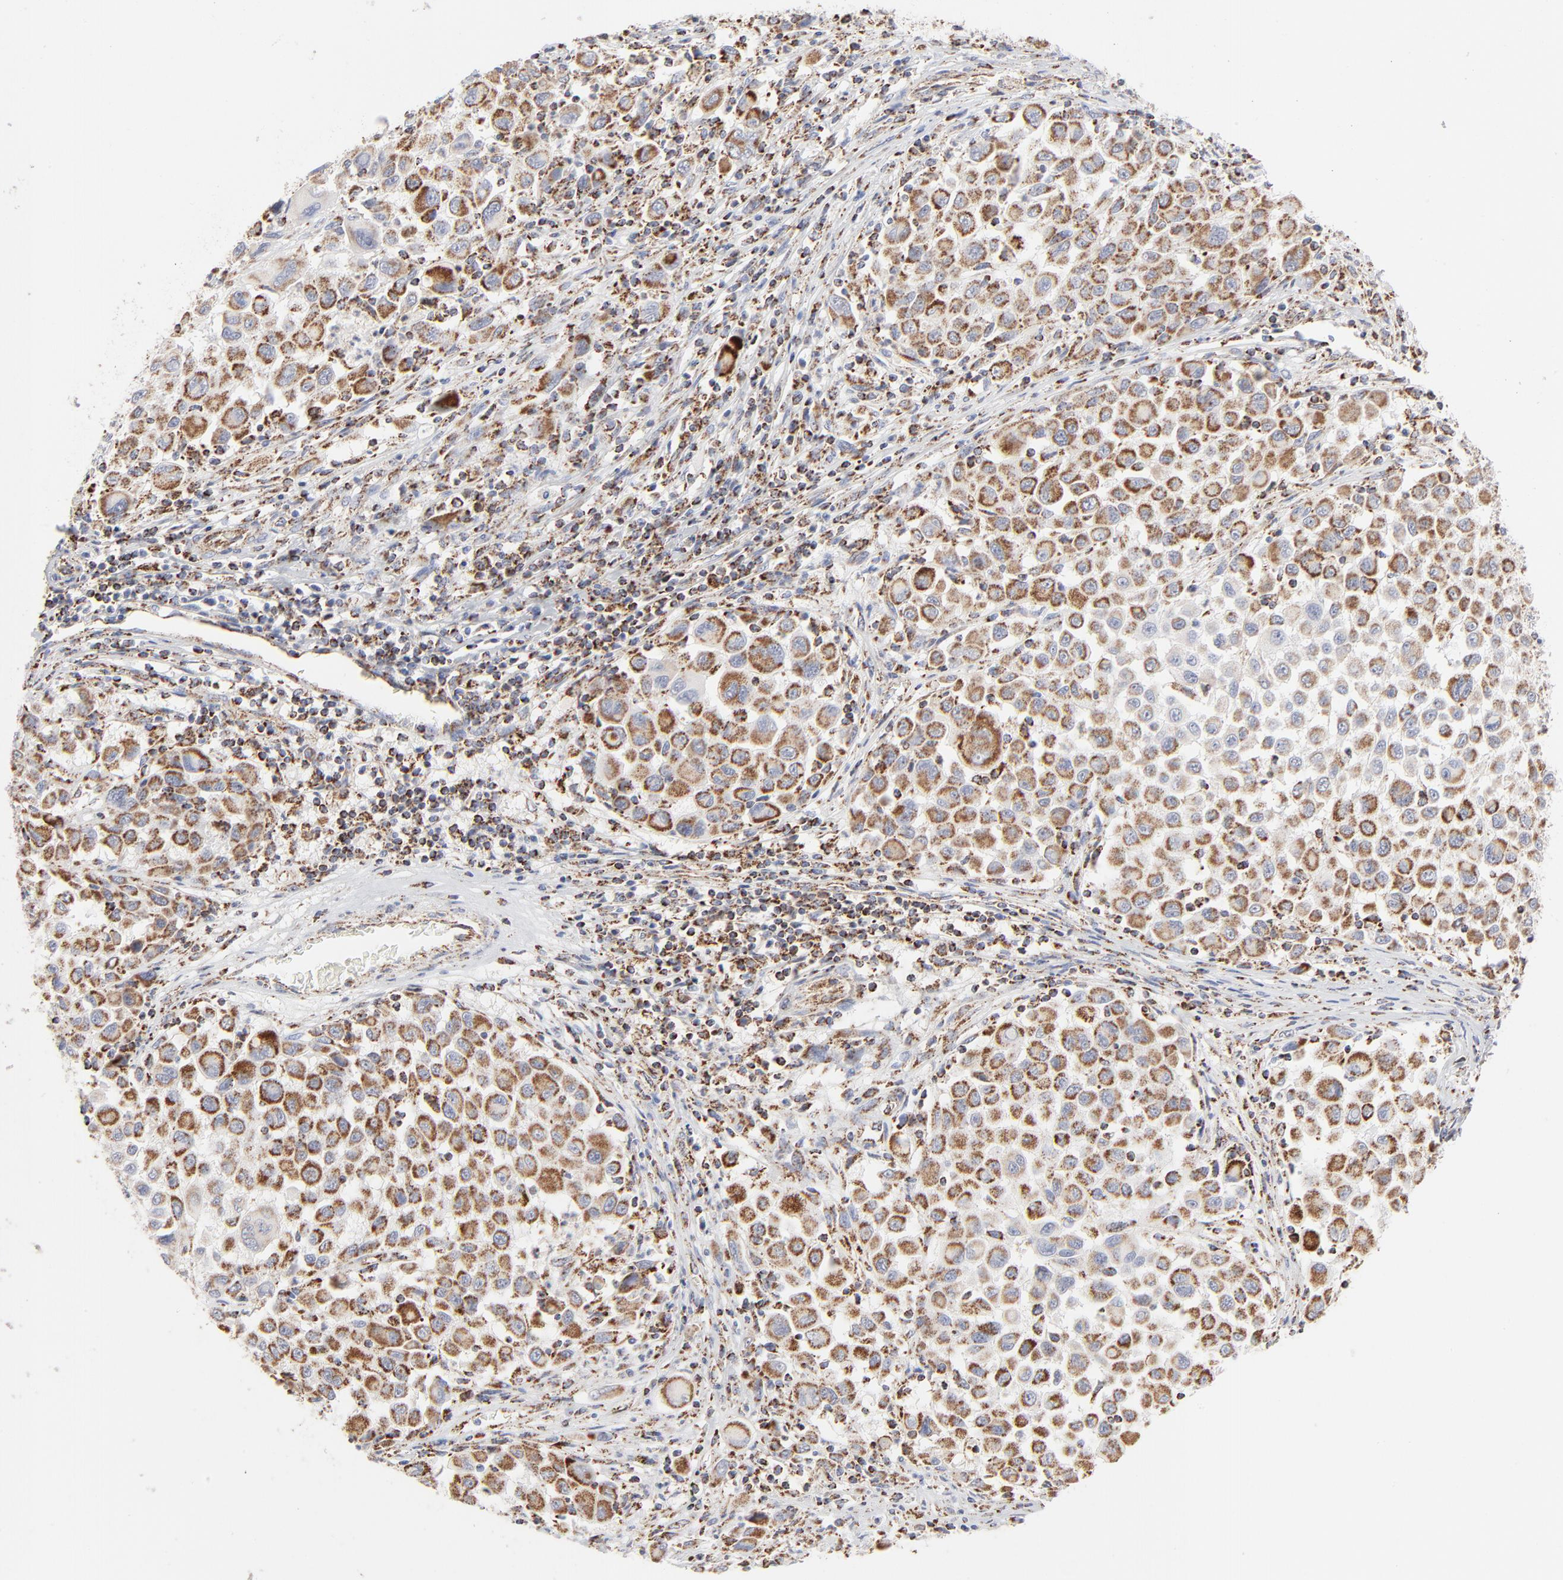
{"staining": {"intensity": "moderate", "quantity": ">75%", "location": "cytoplasmic/membranous"}, "tissue": "melanoma", "cell_type": "Tumor cells", "image_type": "cancer", "snomed": [{"axis": "morphology", "description": "Malignant melanoma, Metastatic site"}, {"axis": "topography", "description": "Lymph node"}], "caption": "Immunohistochemical staining of human malignant melanoma (metastatic site) shows medium levels of moderate cytoplasmic/membranous positivity in about >75% of tumor cells.", "gene": "ASB3", "patient": {"sex": "male", "age": 61}}